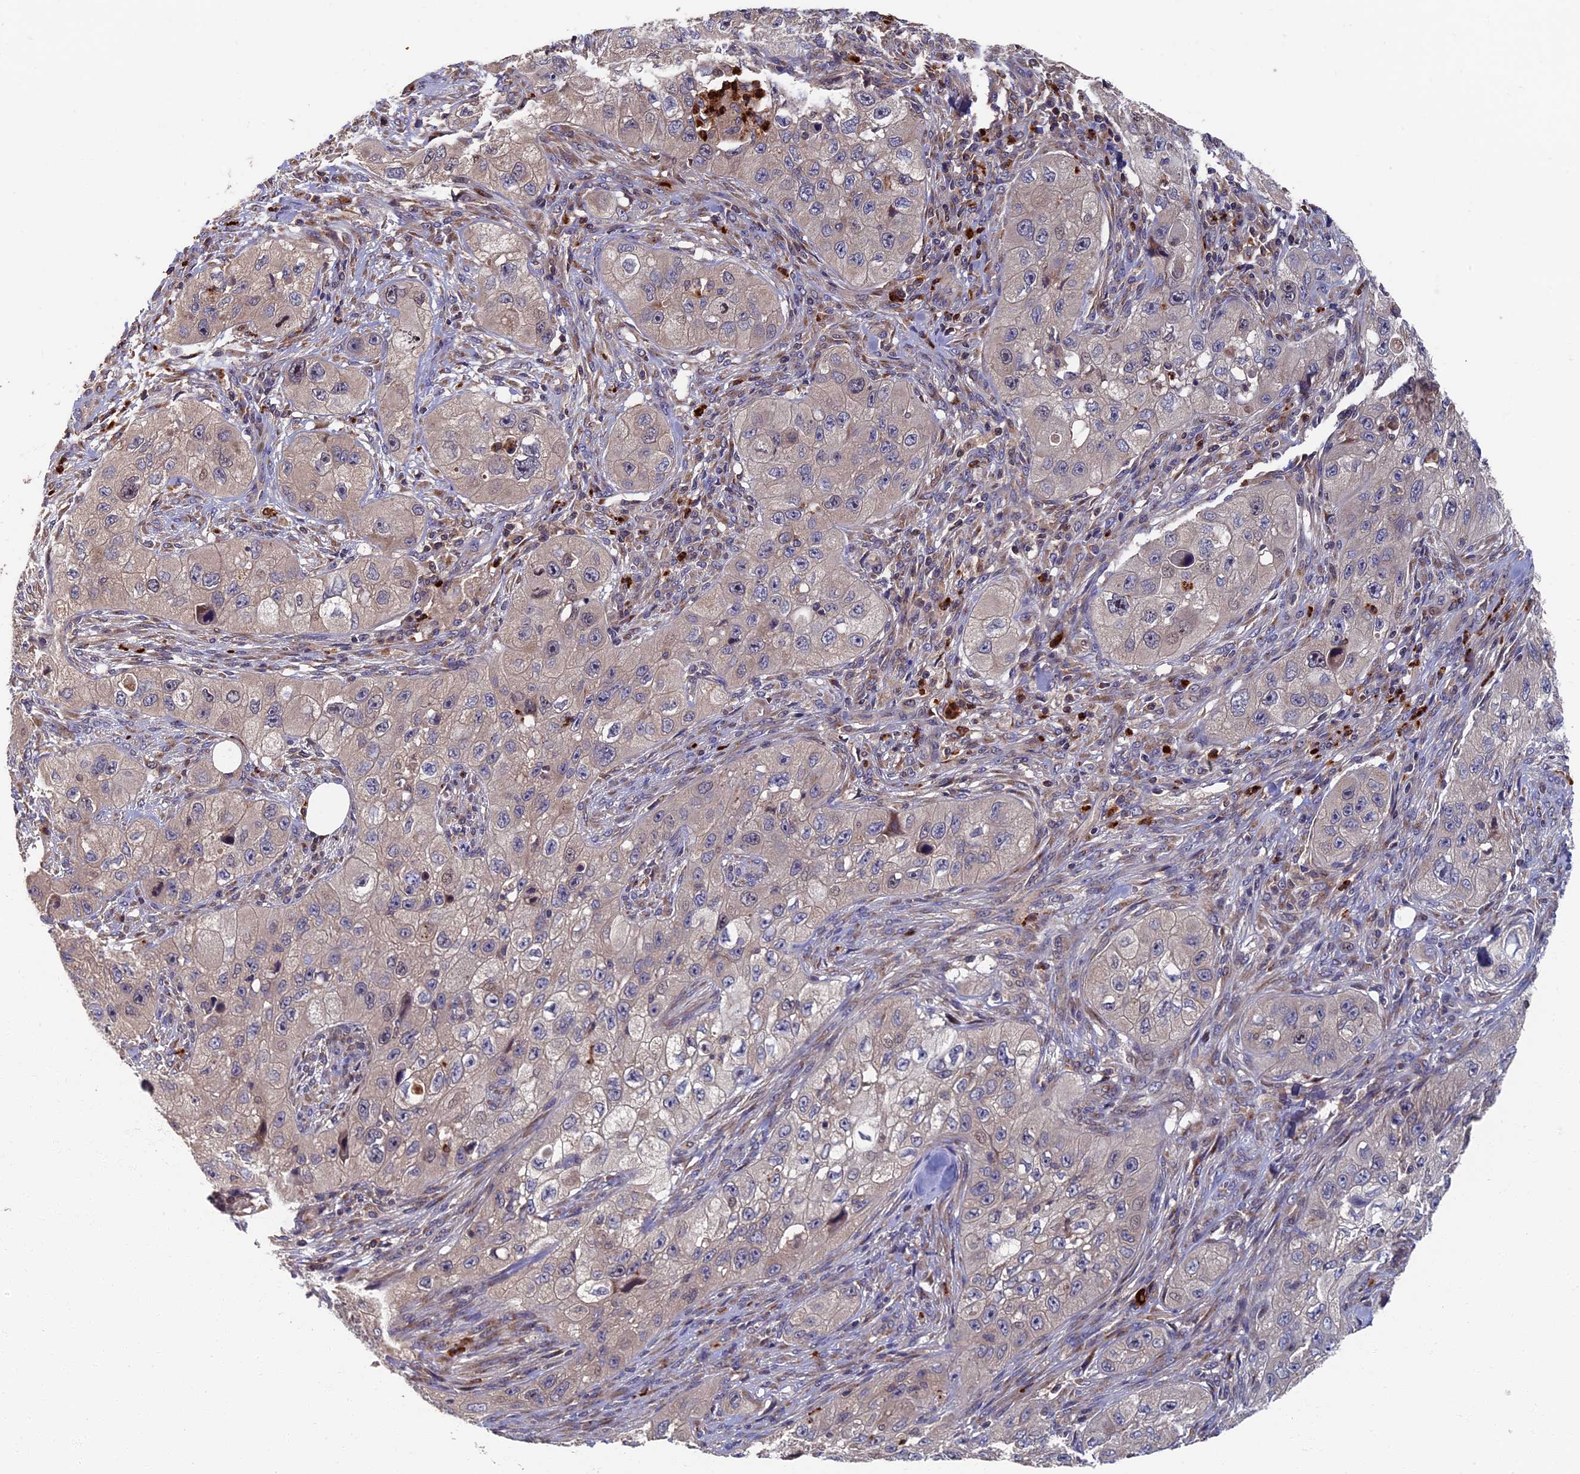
{"staining": {"intensity": "negative", "quantity": "none", "location": "none"}, "tissue": "skin cancer", "cell_type": "Tumor cells", "image_type": "cancer", "snomed": [{"axis": "morphology", "description": "Squamous cell carcinoma, NOS"}, {"axis": "topography", "description": "Skin"}, {"axis": "topography", "description": "Subcutis"}], "caption": "Immunohistochemical staining of skin cancer (squamous cell carcinoma) reveals no significant staining in tumor cells.", "gene": "TNK2", "patient": {"sex": "male", "age": 73}}